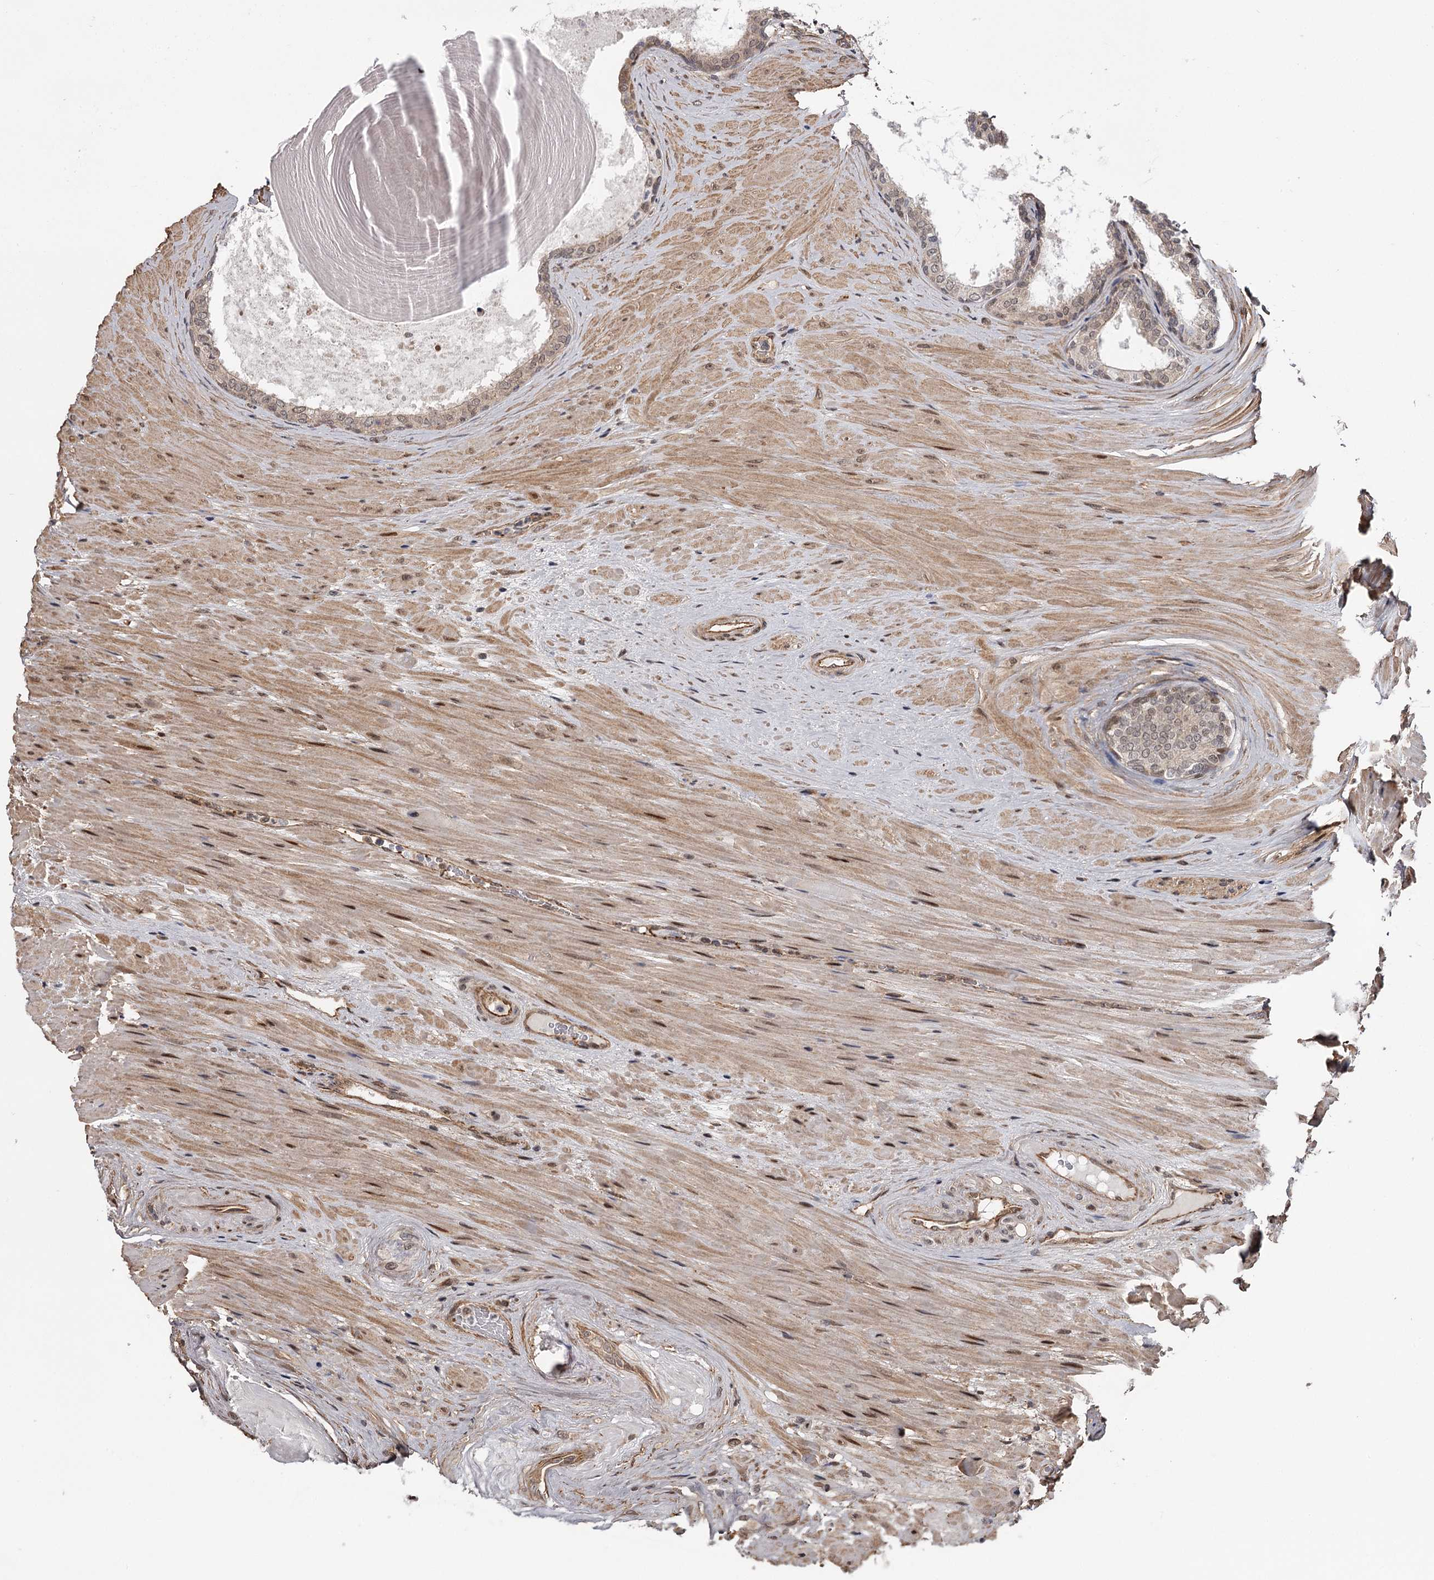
{"staining": {"intensity": "weak", "quantity": "<25%", "location": "cytoplasmic/membranous,nuclear"}, "tissue": "prostate cancer", "cell_type": "Tumor cells", "image_type": "cancer", "snomed": [{"axis": "morphology", "description": "Adenocarcinoma, High grade"}, {"axis": "topography", "description": "Prostate"}], "caption": "Photomicrograph shows no significant protein staining in tumor cells of prostate cancer.", "gene": "TTC33", "patient": {"sex": "male", "age": 65}}